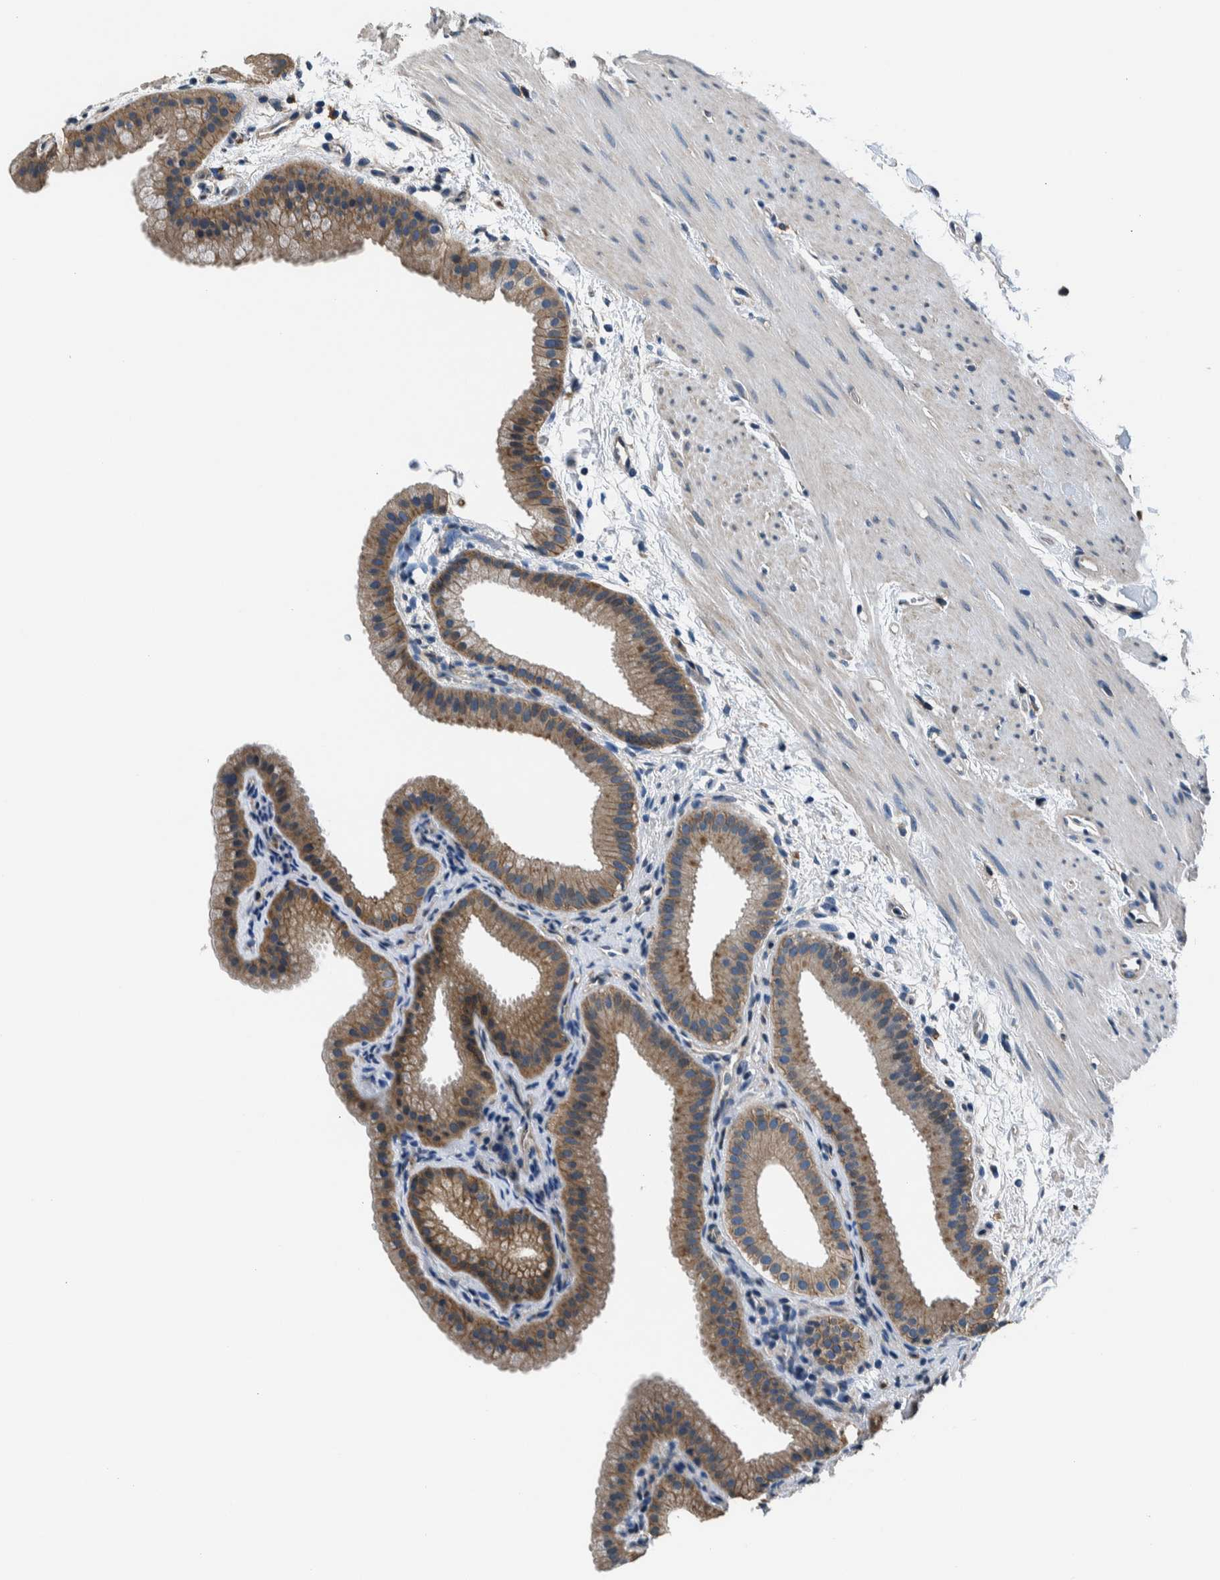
{"staining": {"intensity": "moderate", "quantity": ">75%", "location": "cytoplasmic/membranous"}, "tissue": "gallbladder", "cell_type": "Glandular cells", "image_type": "normal", "snomed": [{"axis": "morphology", "description": "Normal tissue, NOS"}, {"axis": "topography", "description": "Gallbladder"}], "caption": "The image shows staining of benign gallbladder, revealing moderate cytoplasmic/membranous protein expression (brown color) within glandular cells. Nuclei are stained in blue.", "gene": "NIBAN2", "patient": {"sex": "female", "age": 64}}